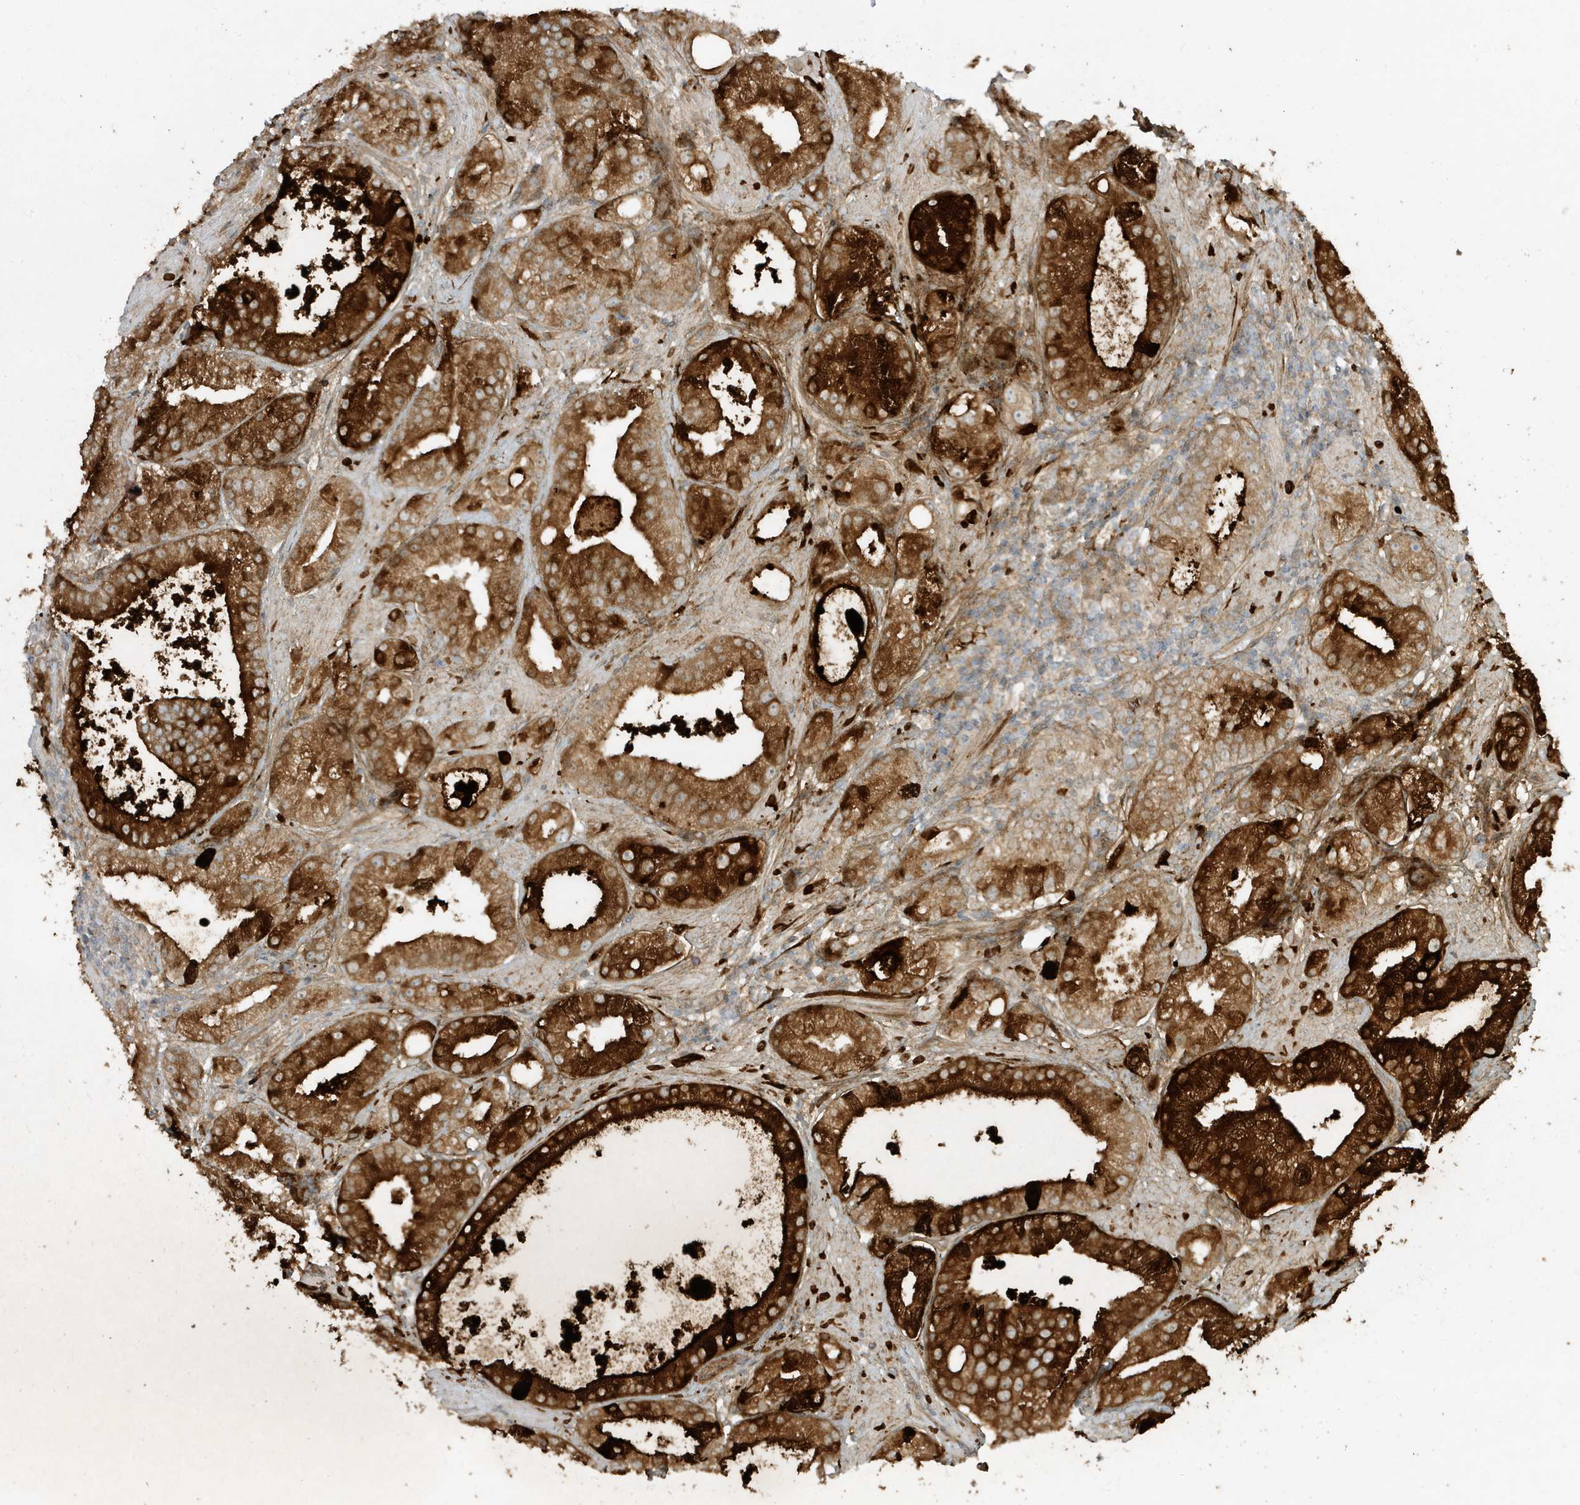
{"staining": {"intensity": "strong", "quantity": ">75%", "location": "cytoplasmic/membranous"}, "tissue": "prostate cancer", "cell_type": "Tumor cells", "image_type": "cancer", "snomed": [{"axis": "morphology", "description": "Adenocarcinoma, Low grade"}, {"axis": "topography", "description": "Prostate"}], "caption": "Prostate adenocarcinoma (low-grade) was stained to show a protein in brown. There is high levels of strong cytoplasmic/membranous staining in approximately >75% of tumor cells.", "gene": "SCARF2", "patient": {"sex": "male", "age": 67}}